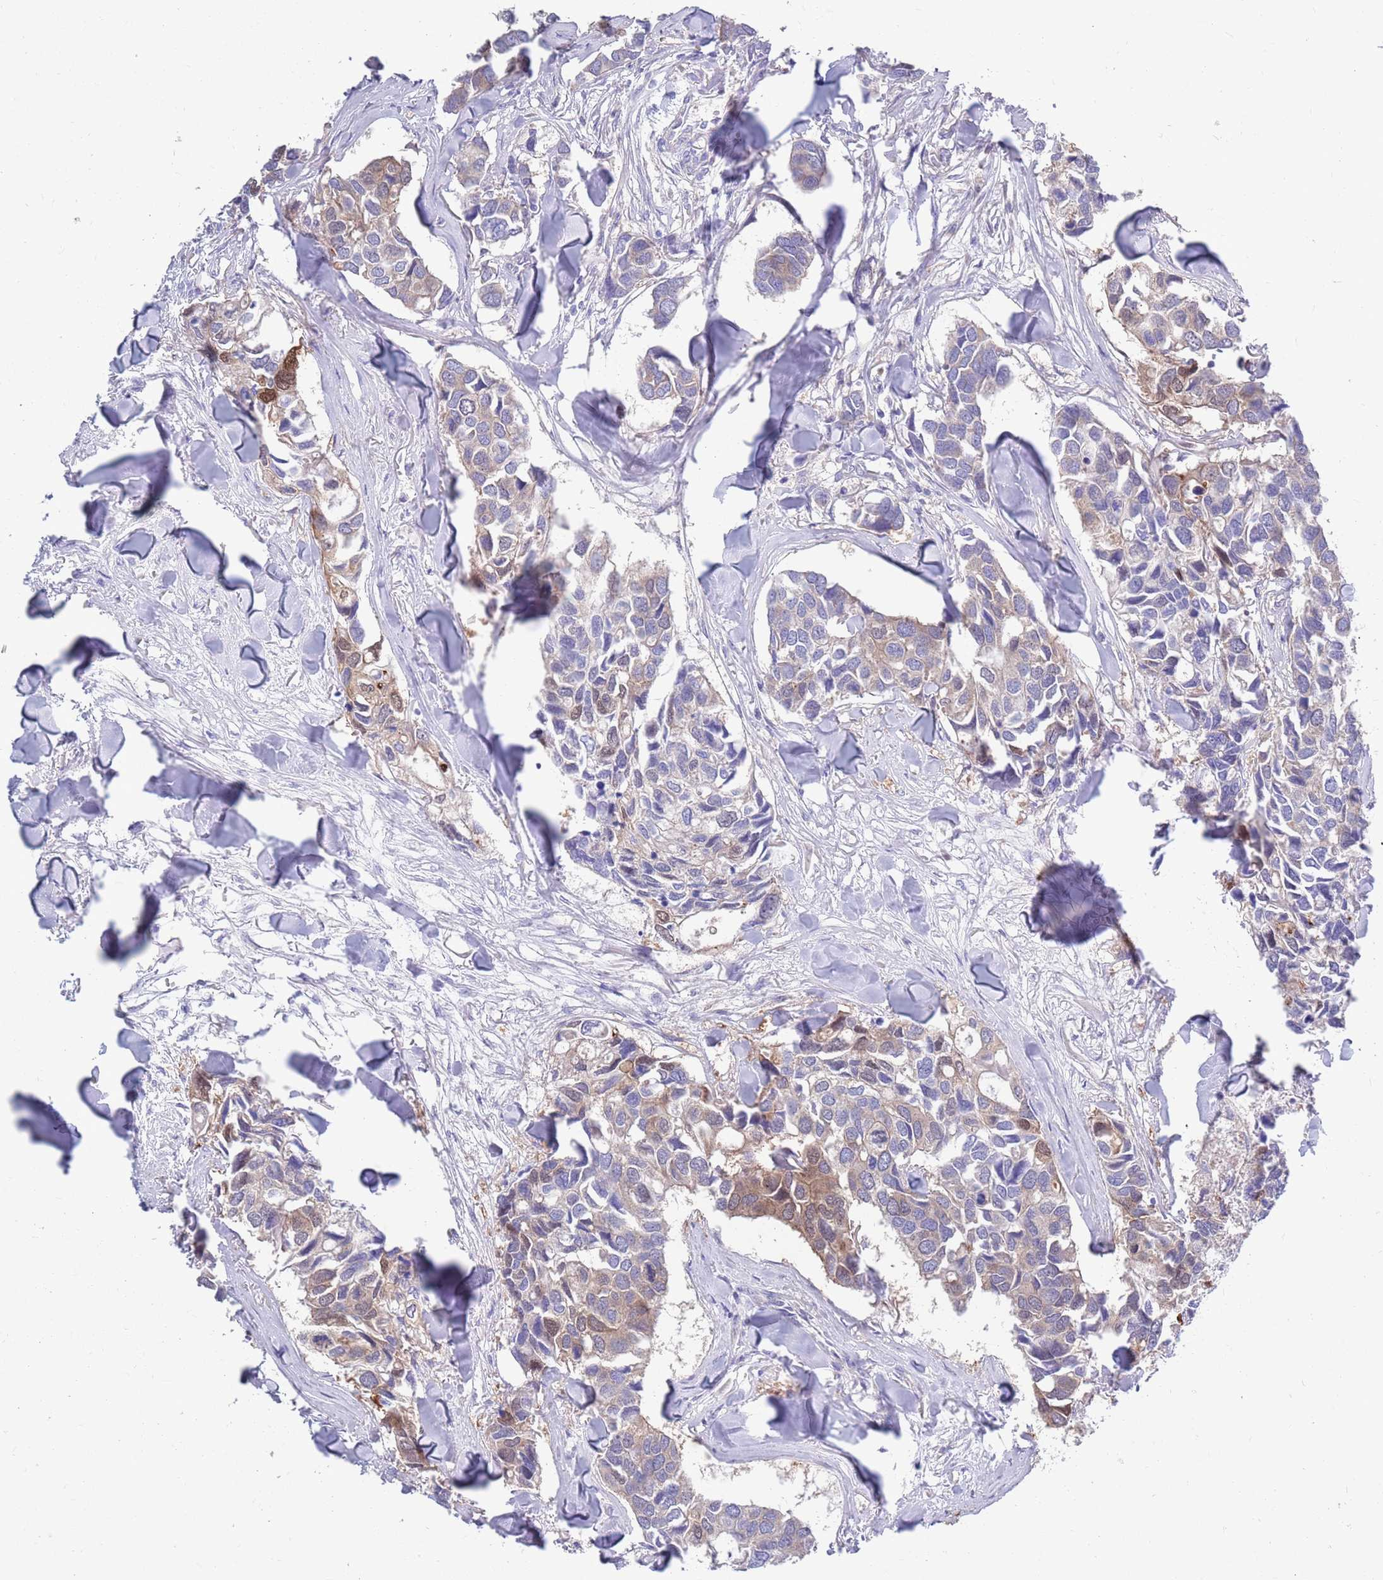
{"staining": {"intensity": "moderate", "quantity": "<25%", "location": "cytoplasmic/membranous,nuclear"}, "tissue": "breast cancer", "cell_type": "Tumor cells", "image_type": "cancer", "snomed": [{"axis": "morphology", "description": "Duct carcinoma"}, {"axis": "topography", "description": "Breast"}], "caption": "Brown immunohistochemical staining in breast cancer (infiltrating ductal carcinoma) displays moderate cytoplasmic/membranous and nuclear expression in about <25% of tumor cells.", "gene": "KLHL29", "patient": {"sex": "female", "age": 83}}